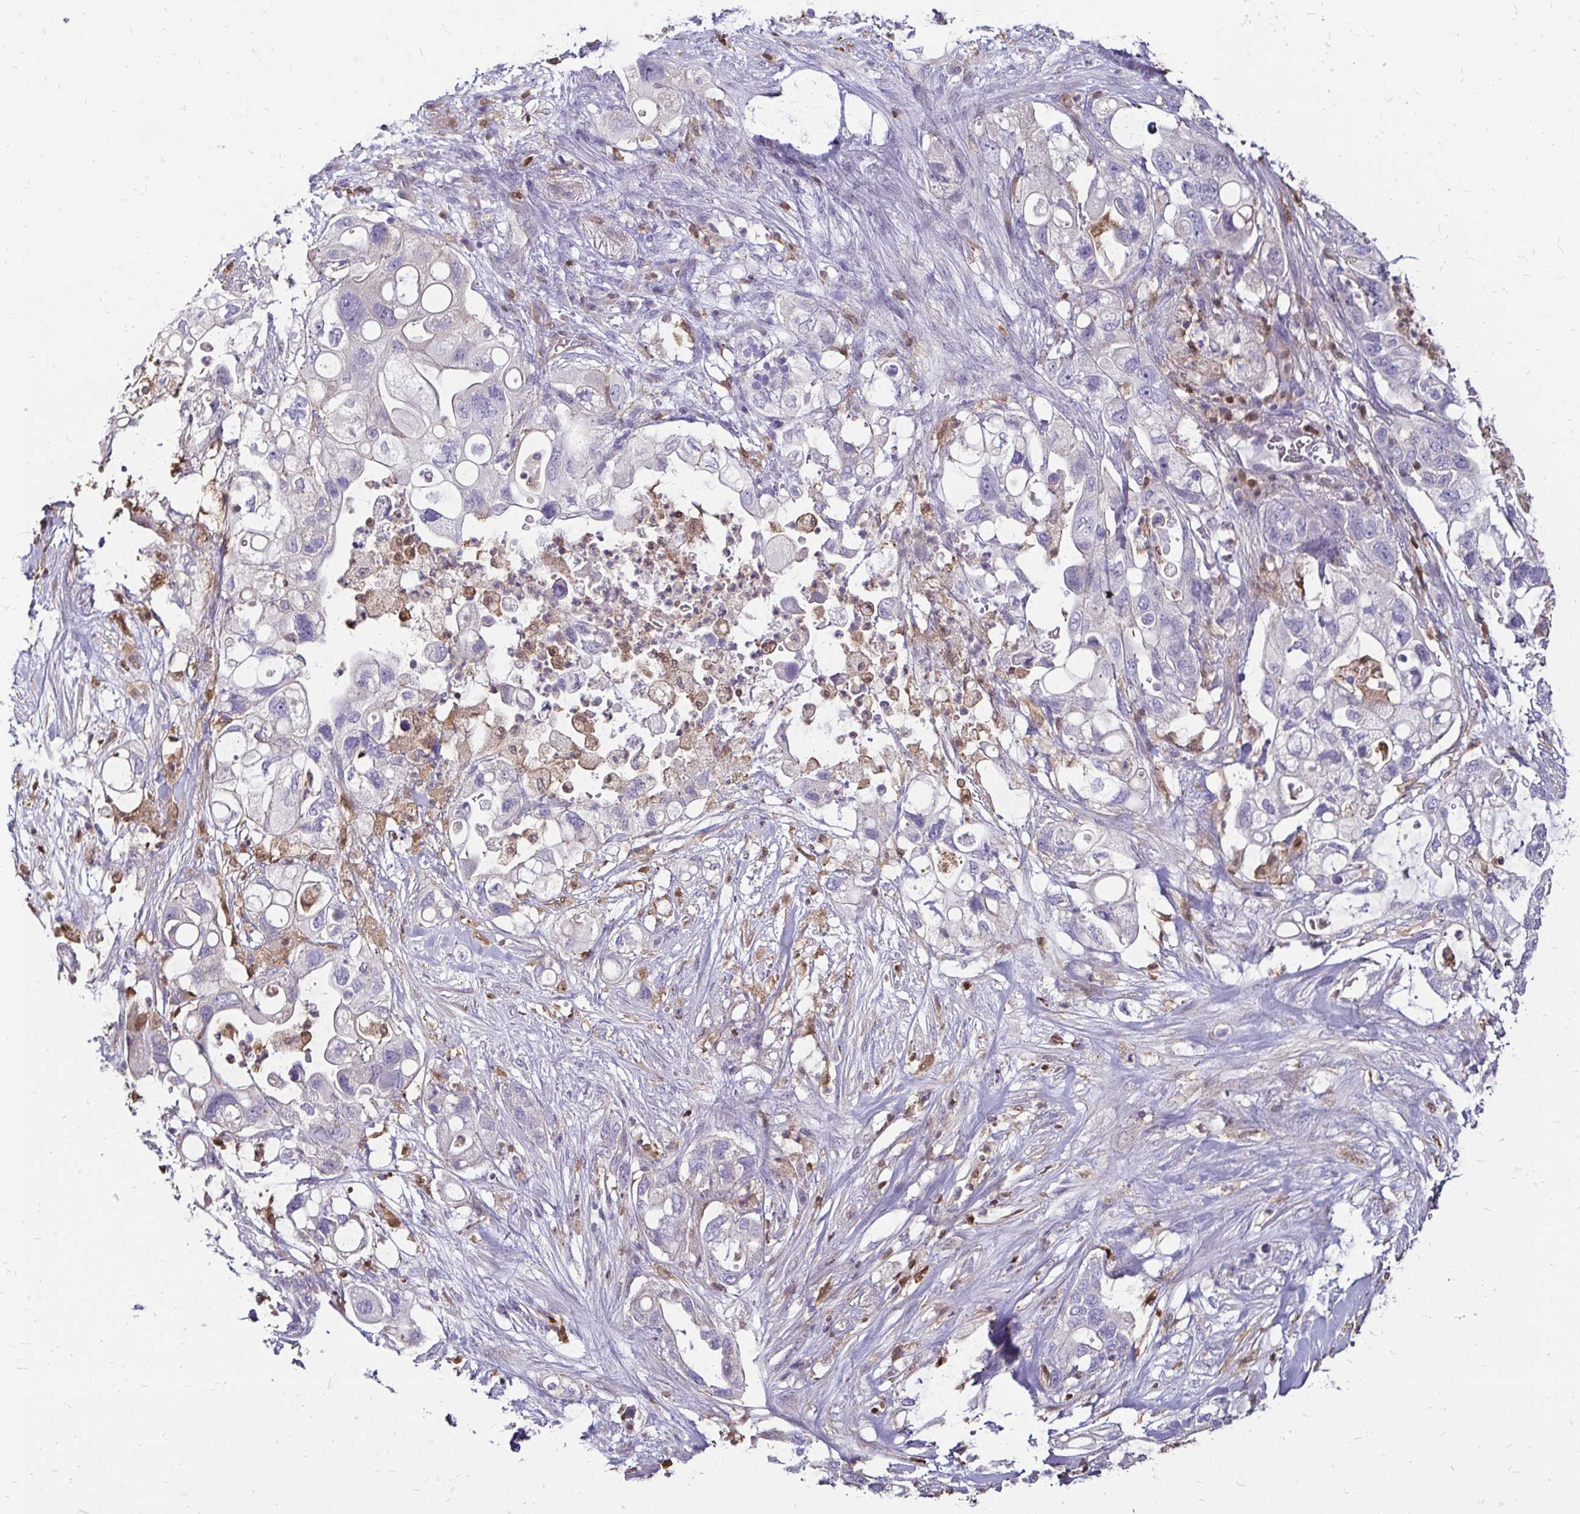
{"staining": {"intensity": "negative", "quantity": "none", "location": "none"}, "tissue": "pancreatic cancer", "cell_type": "Tumor cells", "image_type": "cancer", "snomed": [{"axis": "morphology", "description": "Adenocarcinoma, NOS"}, {"axis": "topography", "description": "Pancreas"}], "caption": "Photomicrograph shows no significant protein staining in tumor cells of pancreatic cancer (adenocarcinoma). Brightfield microscopy of IHC stained with DAB (brown) and hematoxylin (blue), captured at high magnification.", "gene": "ZFP1", "patient": {"sex": "female", "age": 72}}